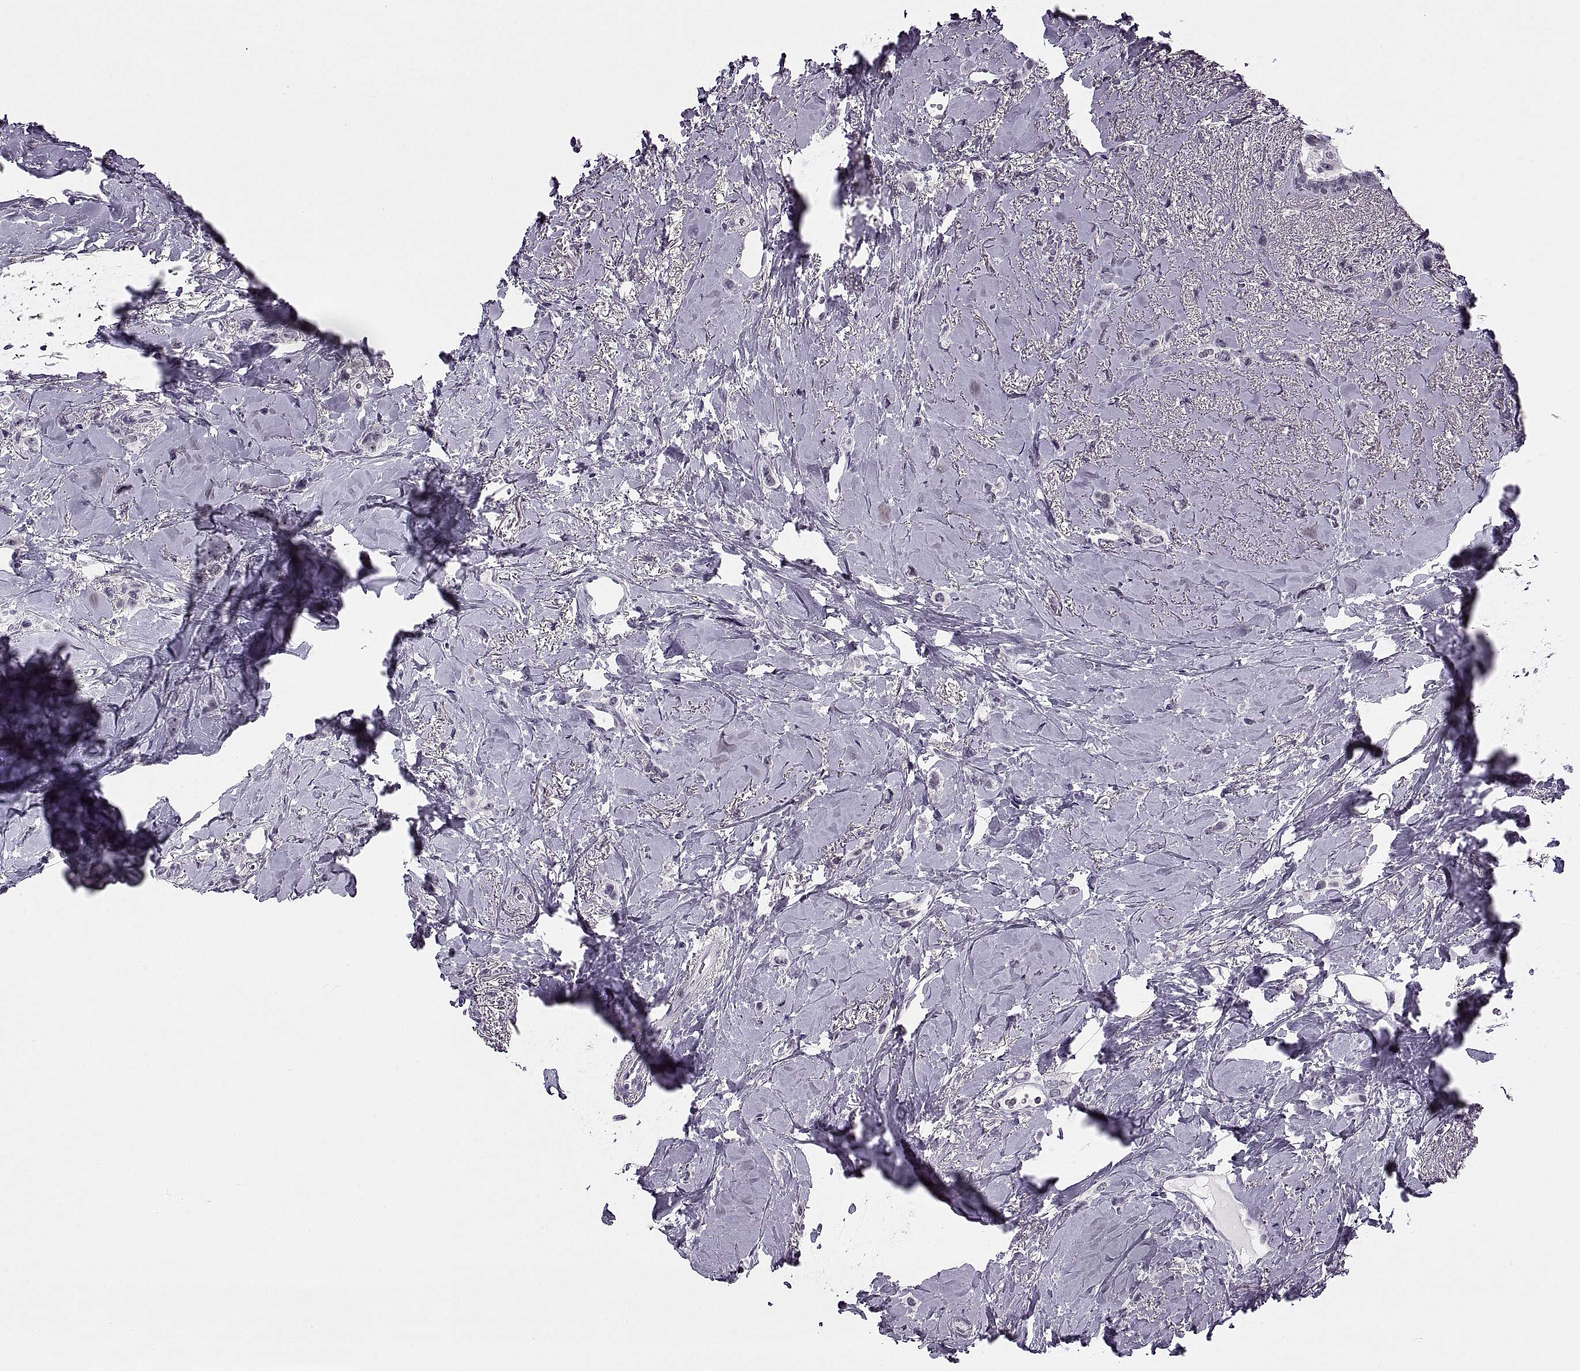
{"staining": {"intensity": "negative", "quantity": "none", "location": "none"}, "tissue": "breast cancer", "cell_type": "Tumor cells", "image_type": "cancer", "snomed": [{"axis": "morphology", "description": "Lobular carcinoma"}, {"axis": "topography", "description": "Breast"}], "caption": "Breast lobular carcinoma was stained to show a protein in brown. There is no significant positivity in tumor cells.", "gene": "TBC1D3G", "patient": {"sex": "female", "age": 66}}